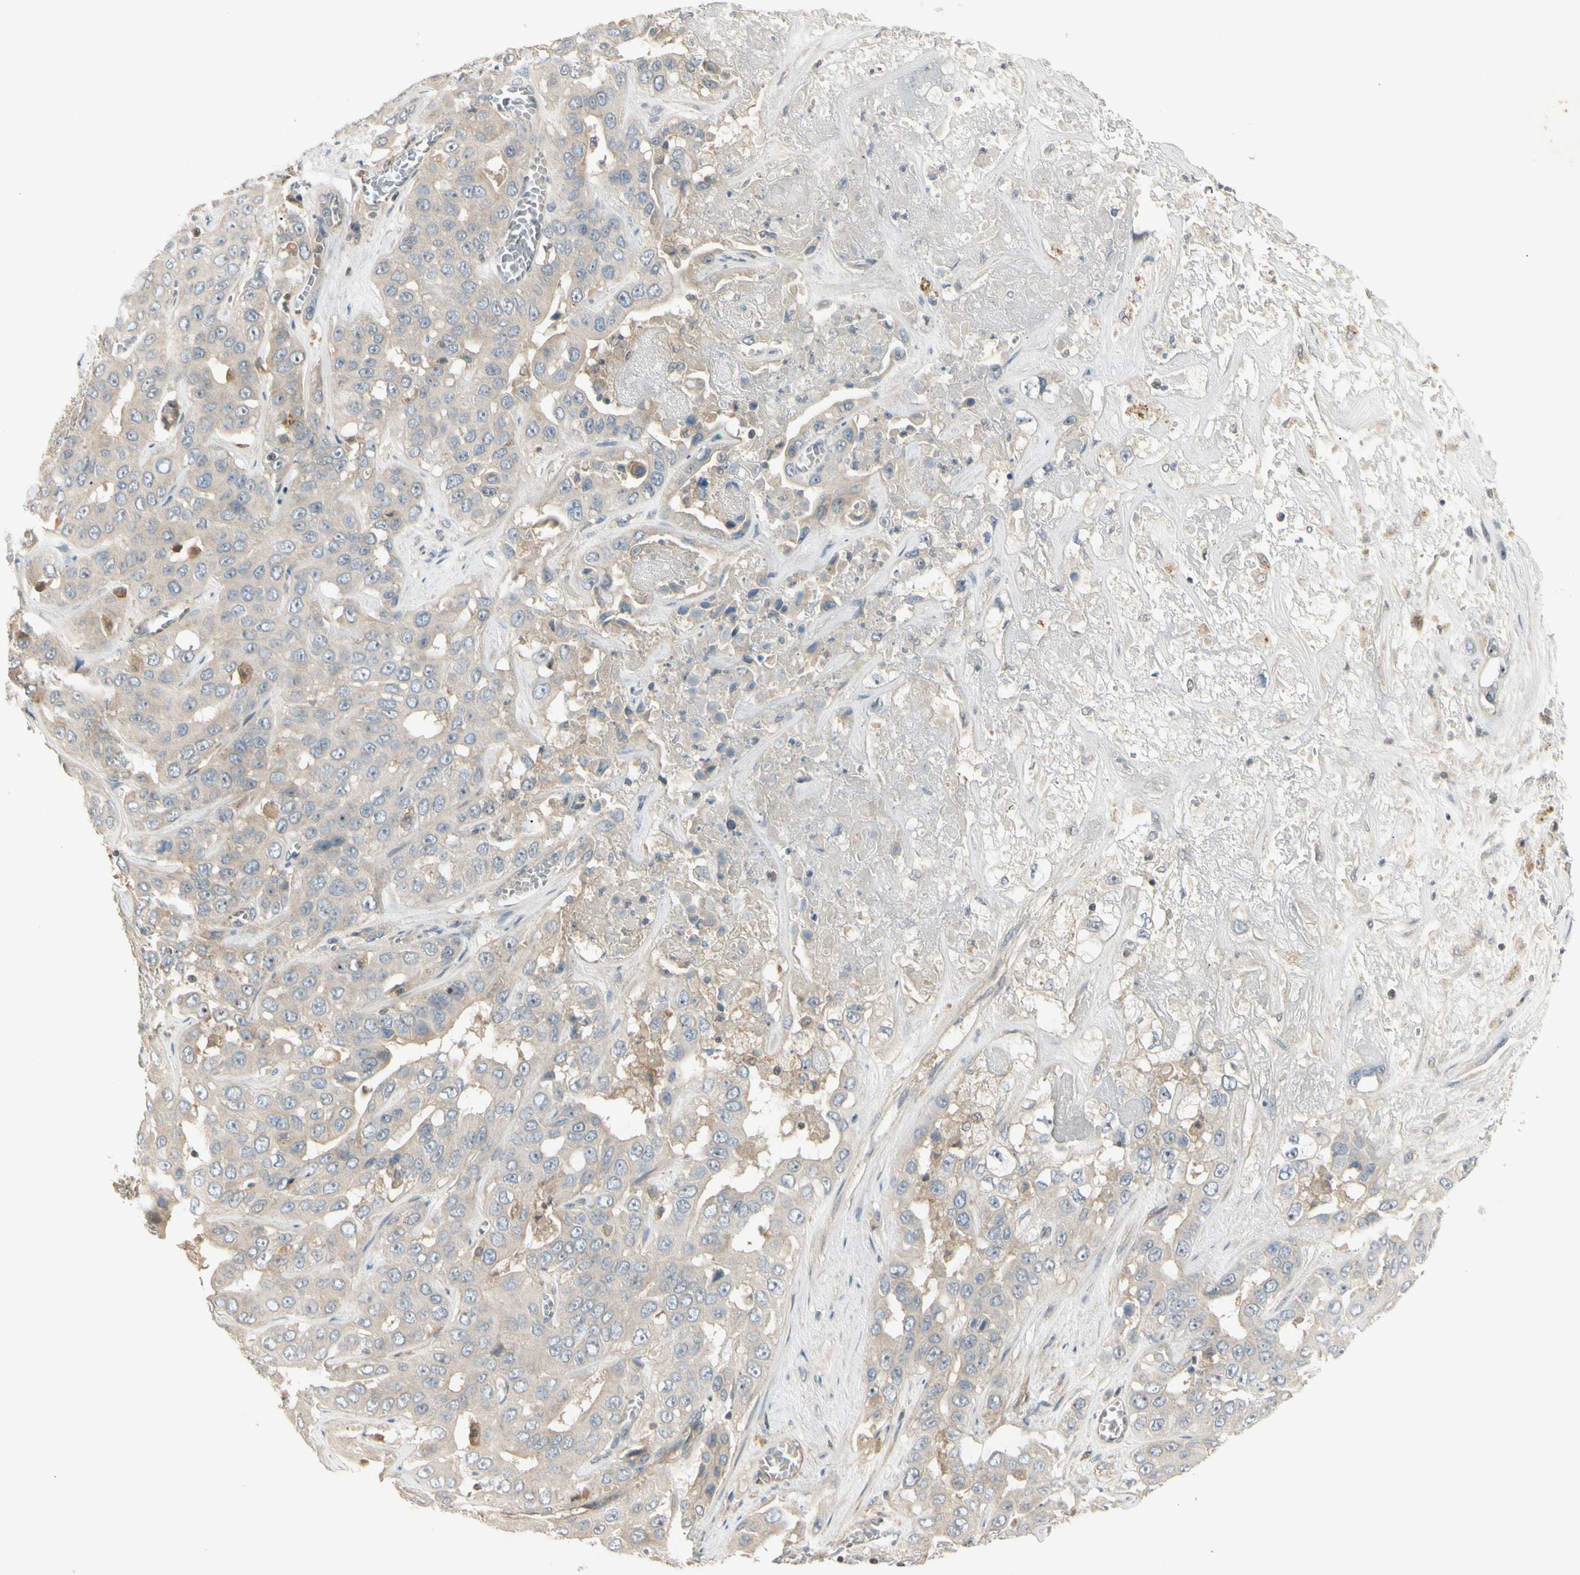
{"staining": {"intensity": "weak", "quantity": "25%-75%", "location": "cytoplasmic/membranous"}, "tissue": "liver cancer", "cell_type": "Tumor cells", "image_type": "cancer", "snomed": [{"axis": "morphology", "description": "Cholangiocarcinoma"}, {"axis": "topography", "description": "Liver"}], "caption": "IHC photomicrograph of liver cholangiocarcinoma stained for a protein (brown), which reveals low levels of weak cytoplasmic/membranous staining in about 25%-75% of tumor cells.", "gene": "NFYA", "patient": {"sex": "female", "age": 52}}